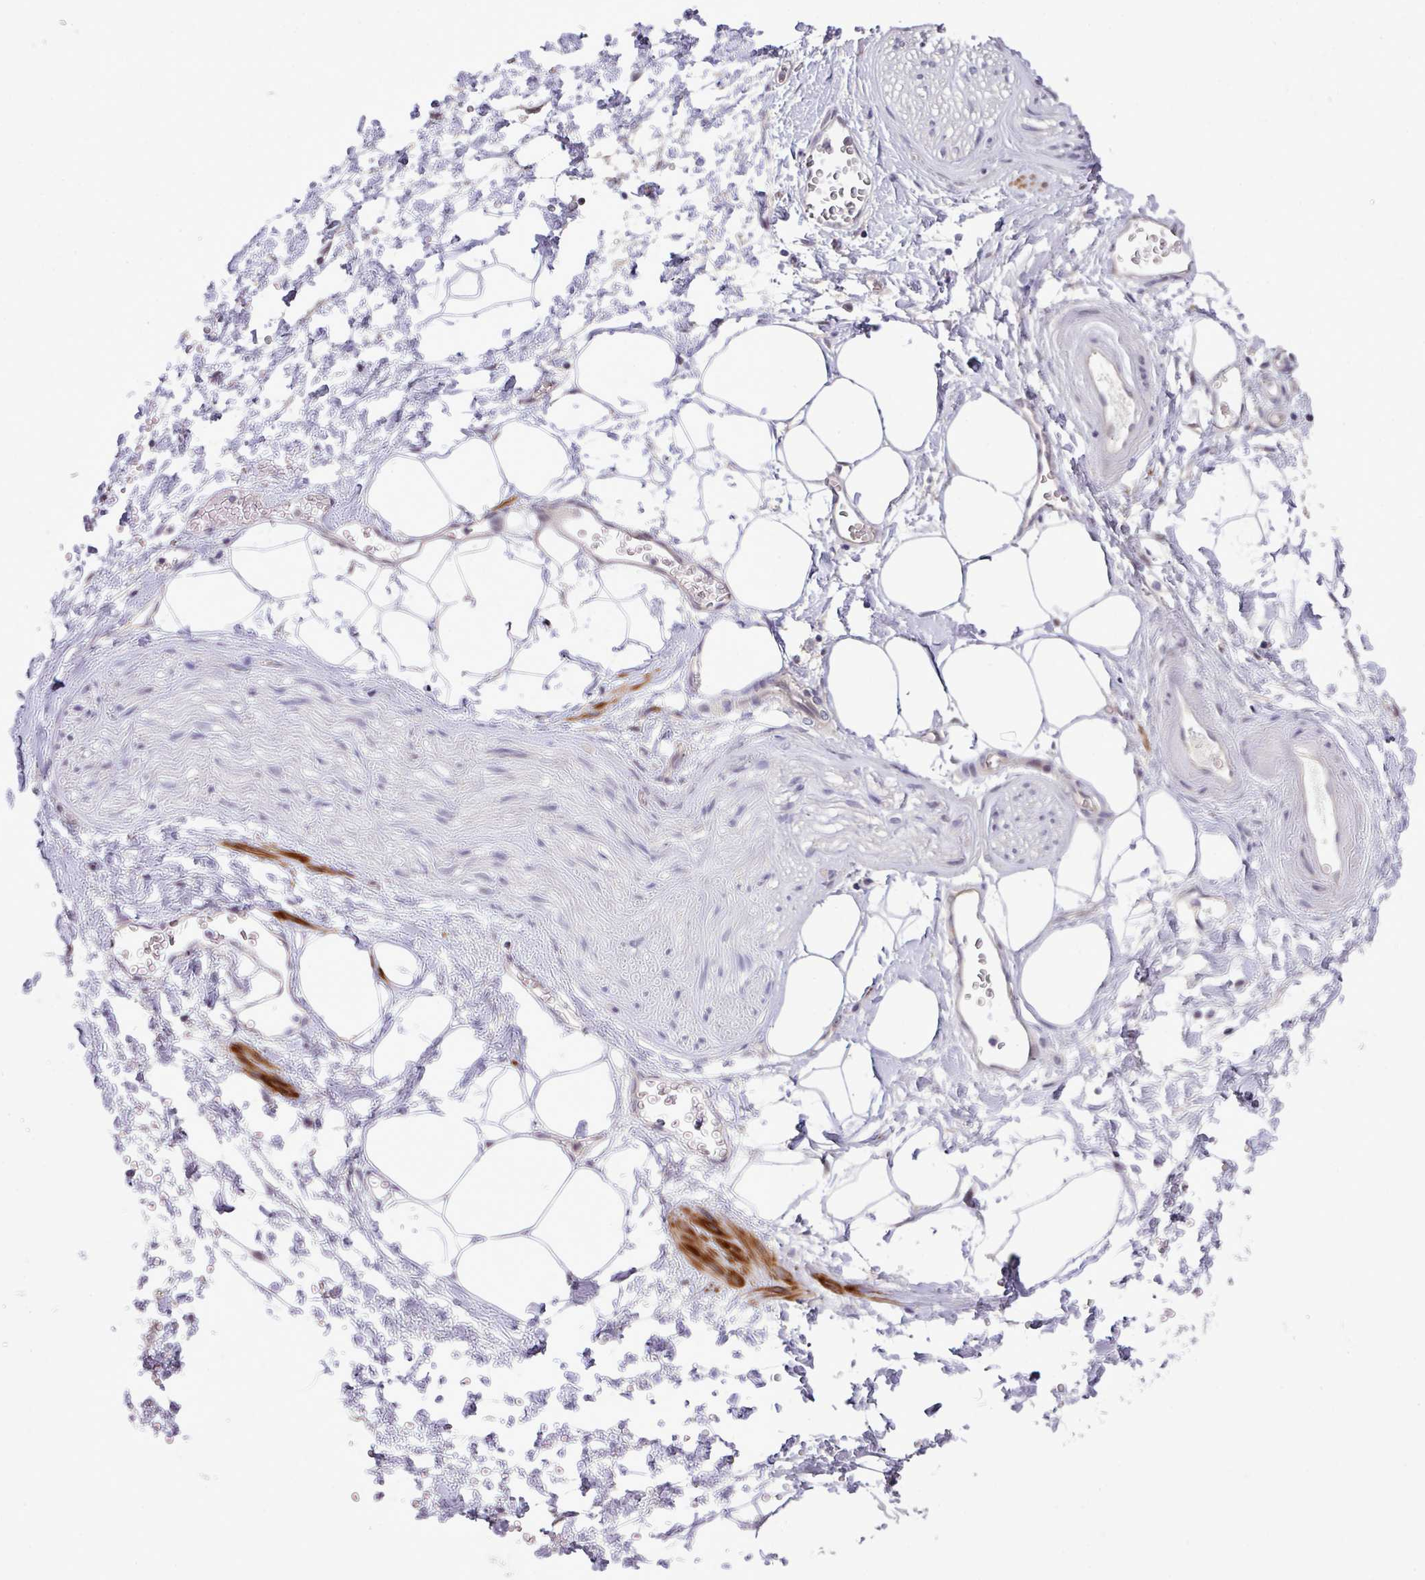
{"staining": {"intensity": "negative", "quantity": "none", "location": "none"}, "tissue": "adipose tissue", "cell_type": "Adipocytes", "image_type": "normal", "snomed": [{"axis": "morphology", "description": "Normal tissue, NOS"}, {"axis": "topography", "description": "Prostate"}, {"axis": "topography", "description": "Peripheral nerve tissue"}], "caption": "High power microscopy image of an IHC image of normal adipose tissue, revealing no significant positivity in adipocytes.", "gene": "RIPPLY1", "patient": {"sex": "male", "age": 55}}